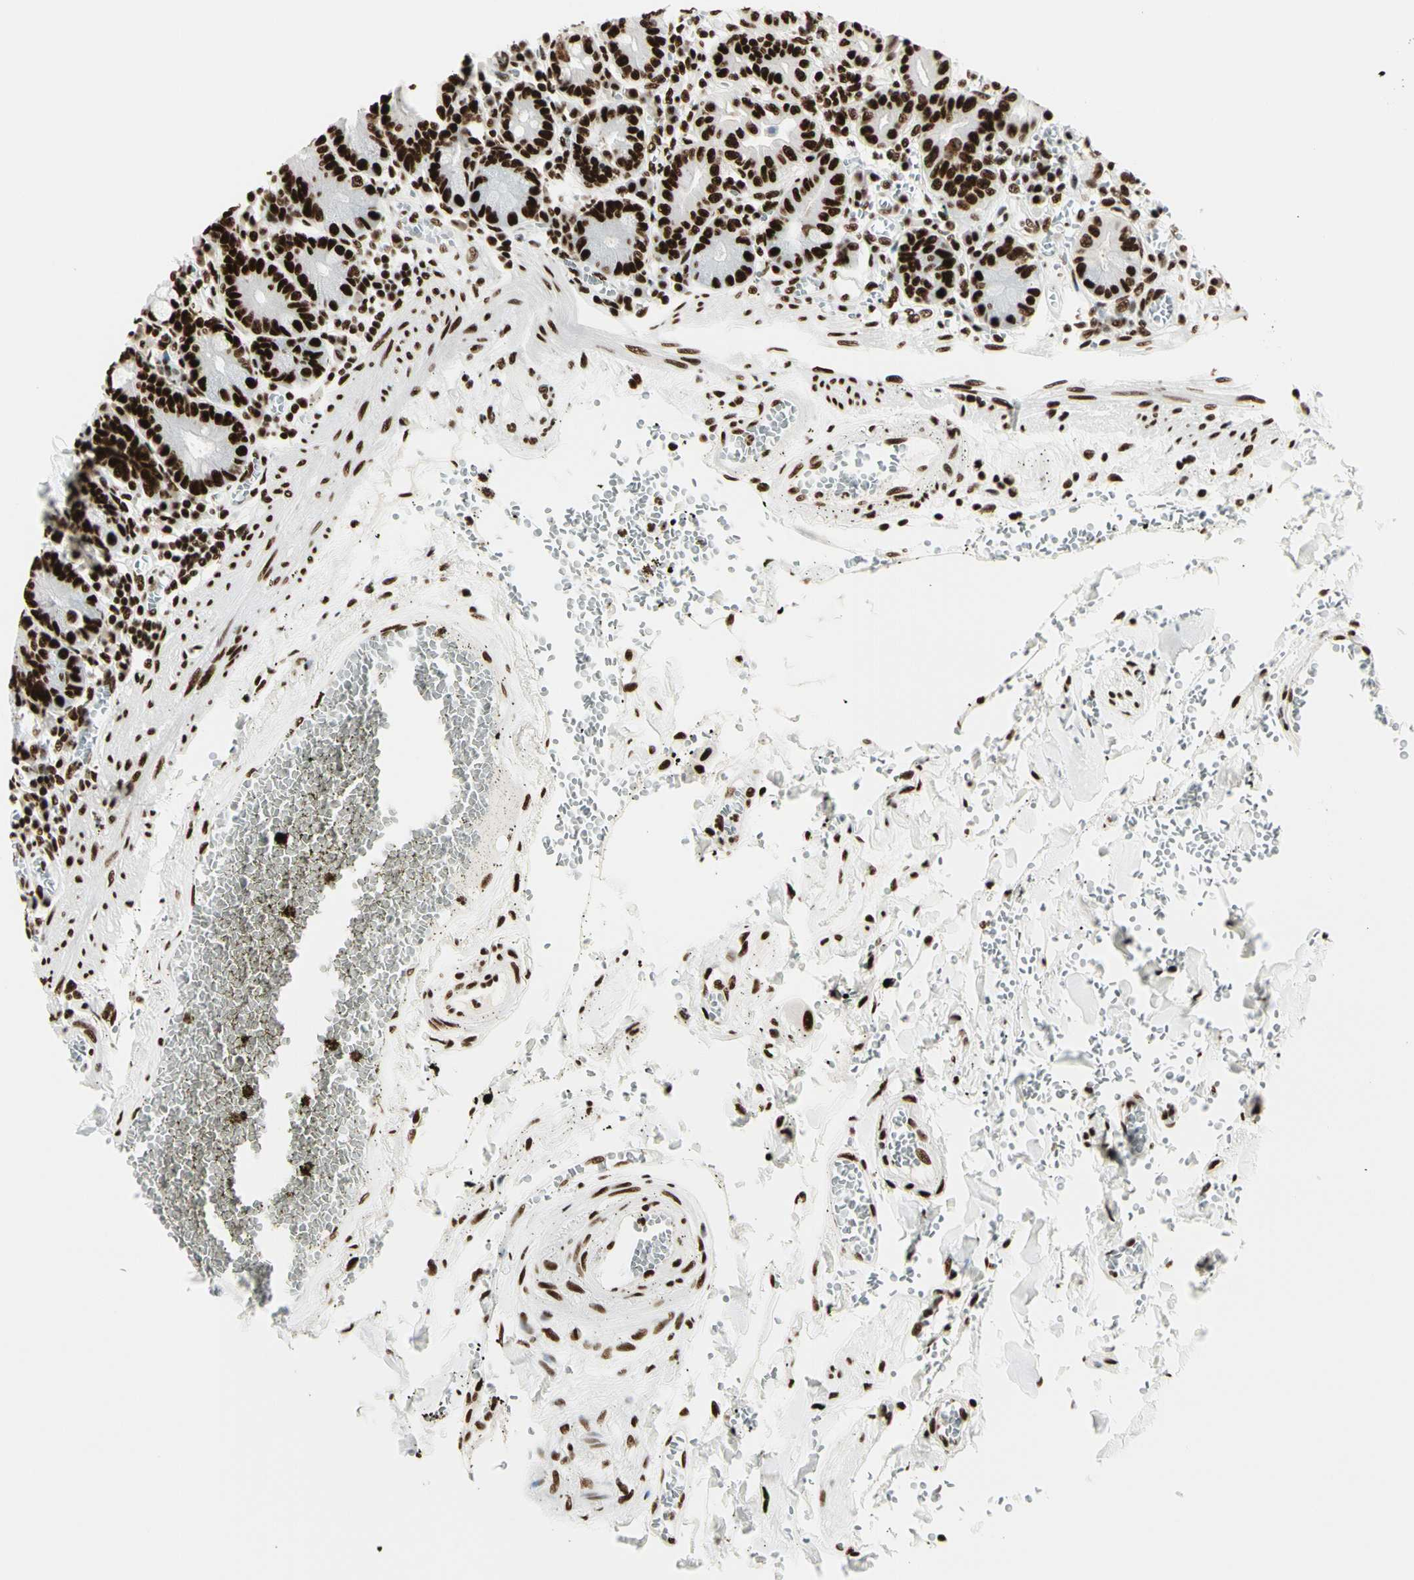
{"staining": {"intensity": "strong", "quantity": ">75%", "location": "nuclear"}, "tissue": "small intestine", "cell_type": "Glandular cells", "image_type": "normal", "snomed": [{"axis": "morphology", "description": "Normal tissue, NOS"}, {"axis": "topography", "description": "Small intestine"}], "caption": "Unremarkable small intestine shows strong nuclear positivity in about >75% of glandular cells Immunohistochemistry (ihc) stains the protein of interest in brown and the nuclei are stained blue..", "gene": "CCAR1", "patient": {"sex": "male", "age": 71}}